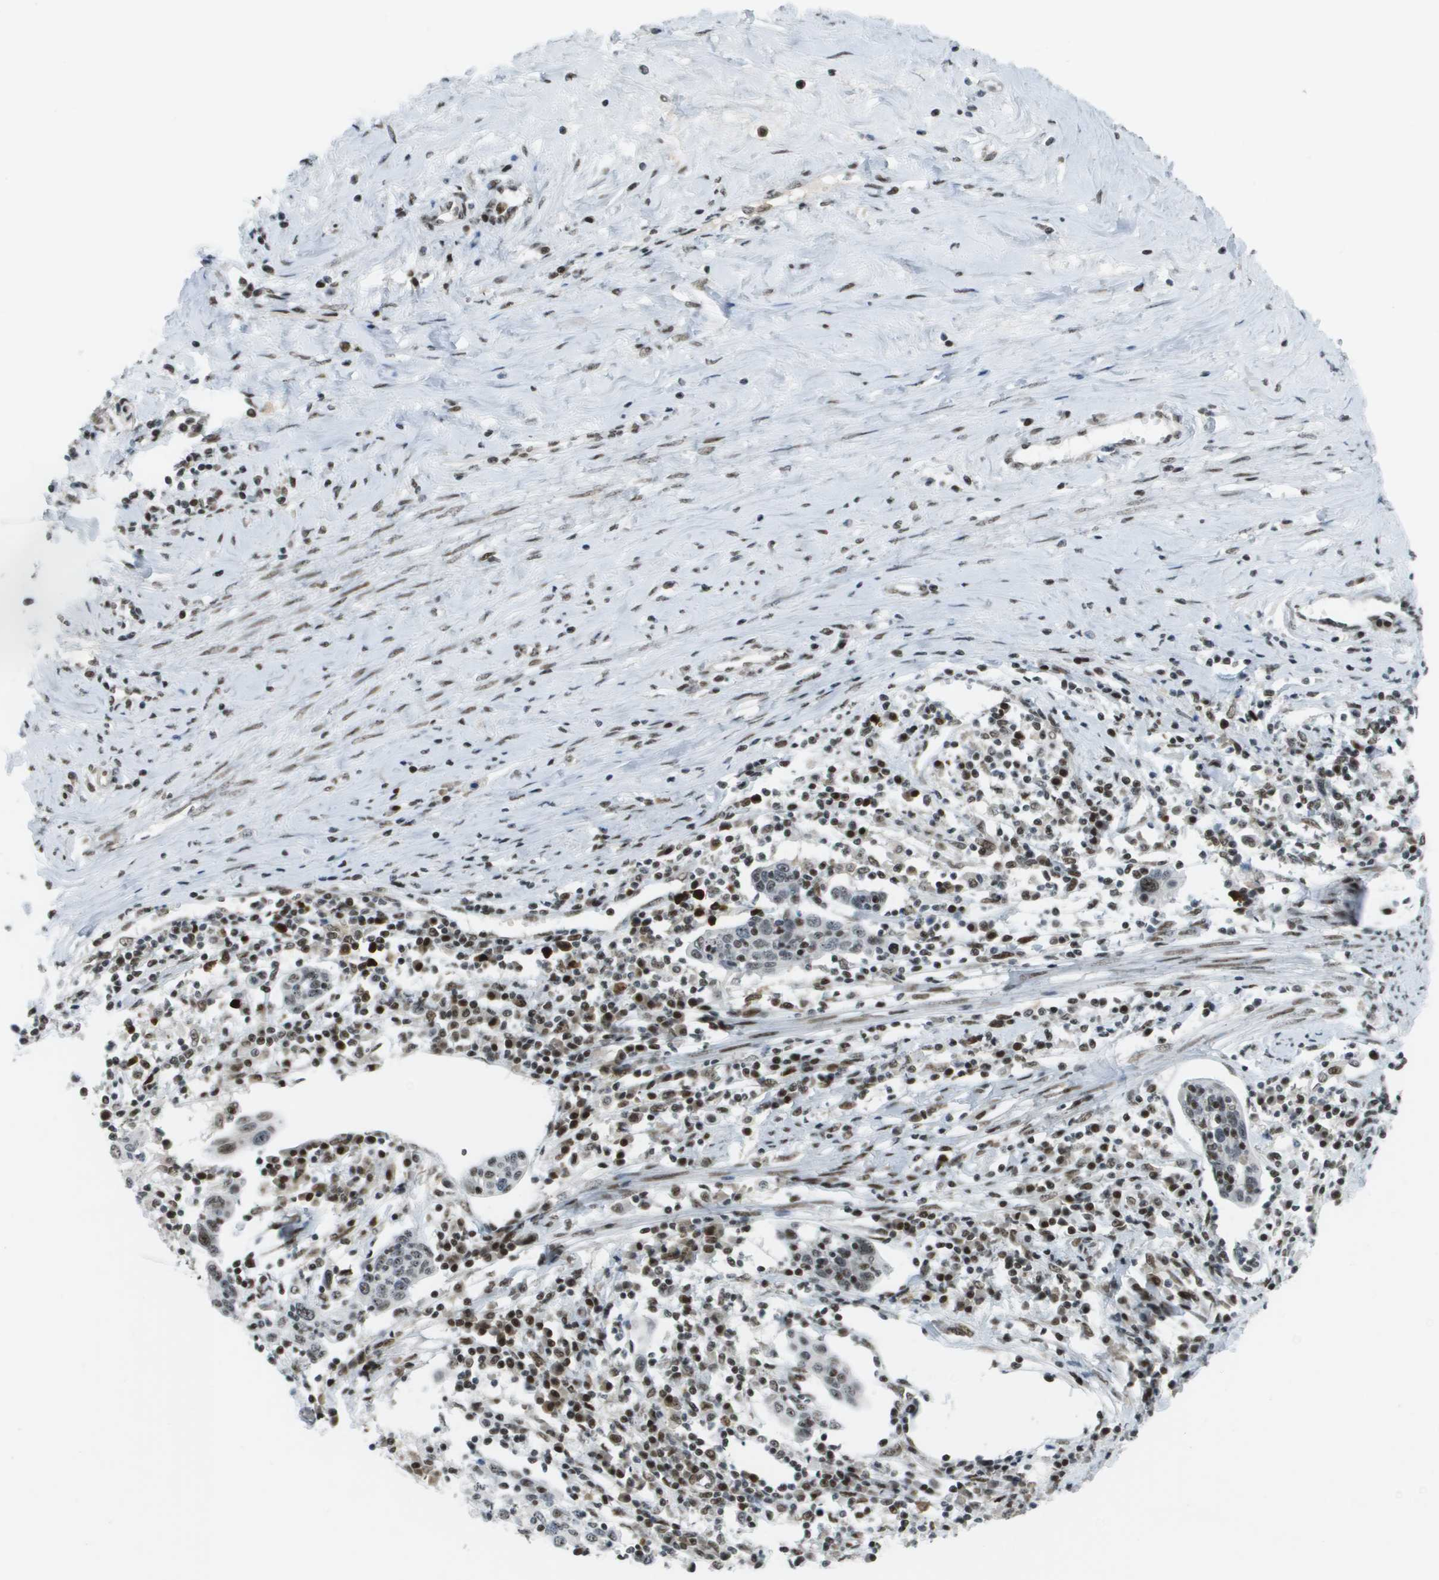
{"staining": {"intensity": "moderate", "quantity": "<25%", "location": "nuclear"}, "tissue": "cervical cancer", "cell_type": "Tumor cells", "image_type": "cancer", "snomed": [{"axis": "morphology", "description": "Squamous cell carcinoma, NOS"}, {"axis": "topography", "description": "Cervix"}], "caption": "Protein expression analysis of cervical cancer exhibits moderate nuclear staining in approximately <25% of tumor cells.", "gene": "IRF7", "patient": {"sex": "female", "age": 40}}